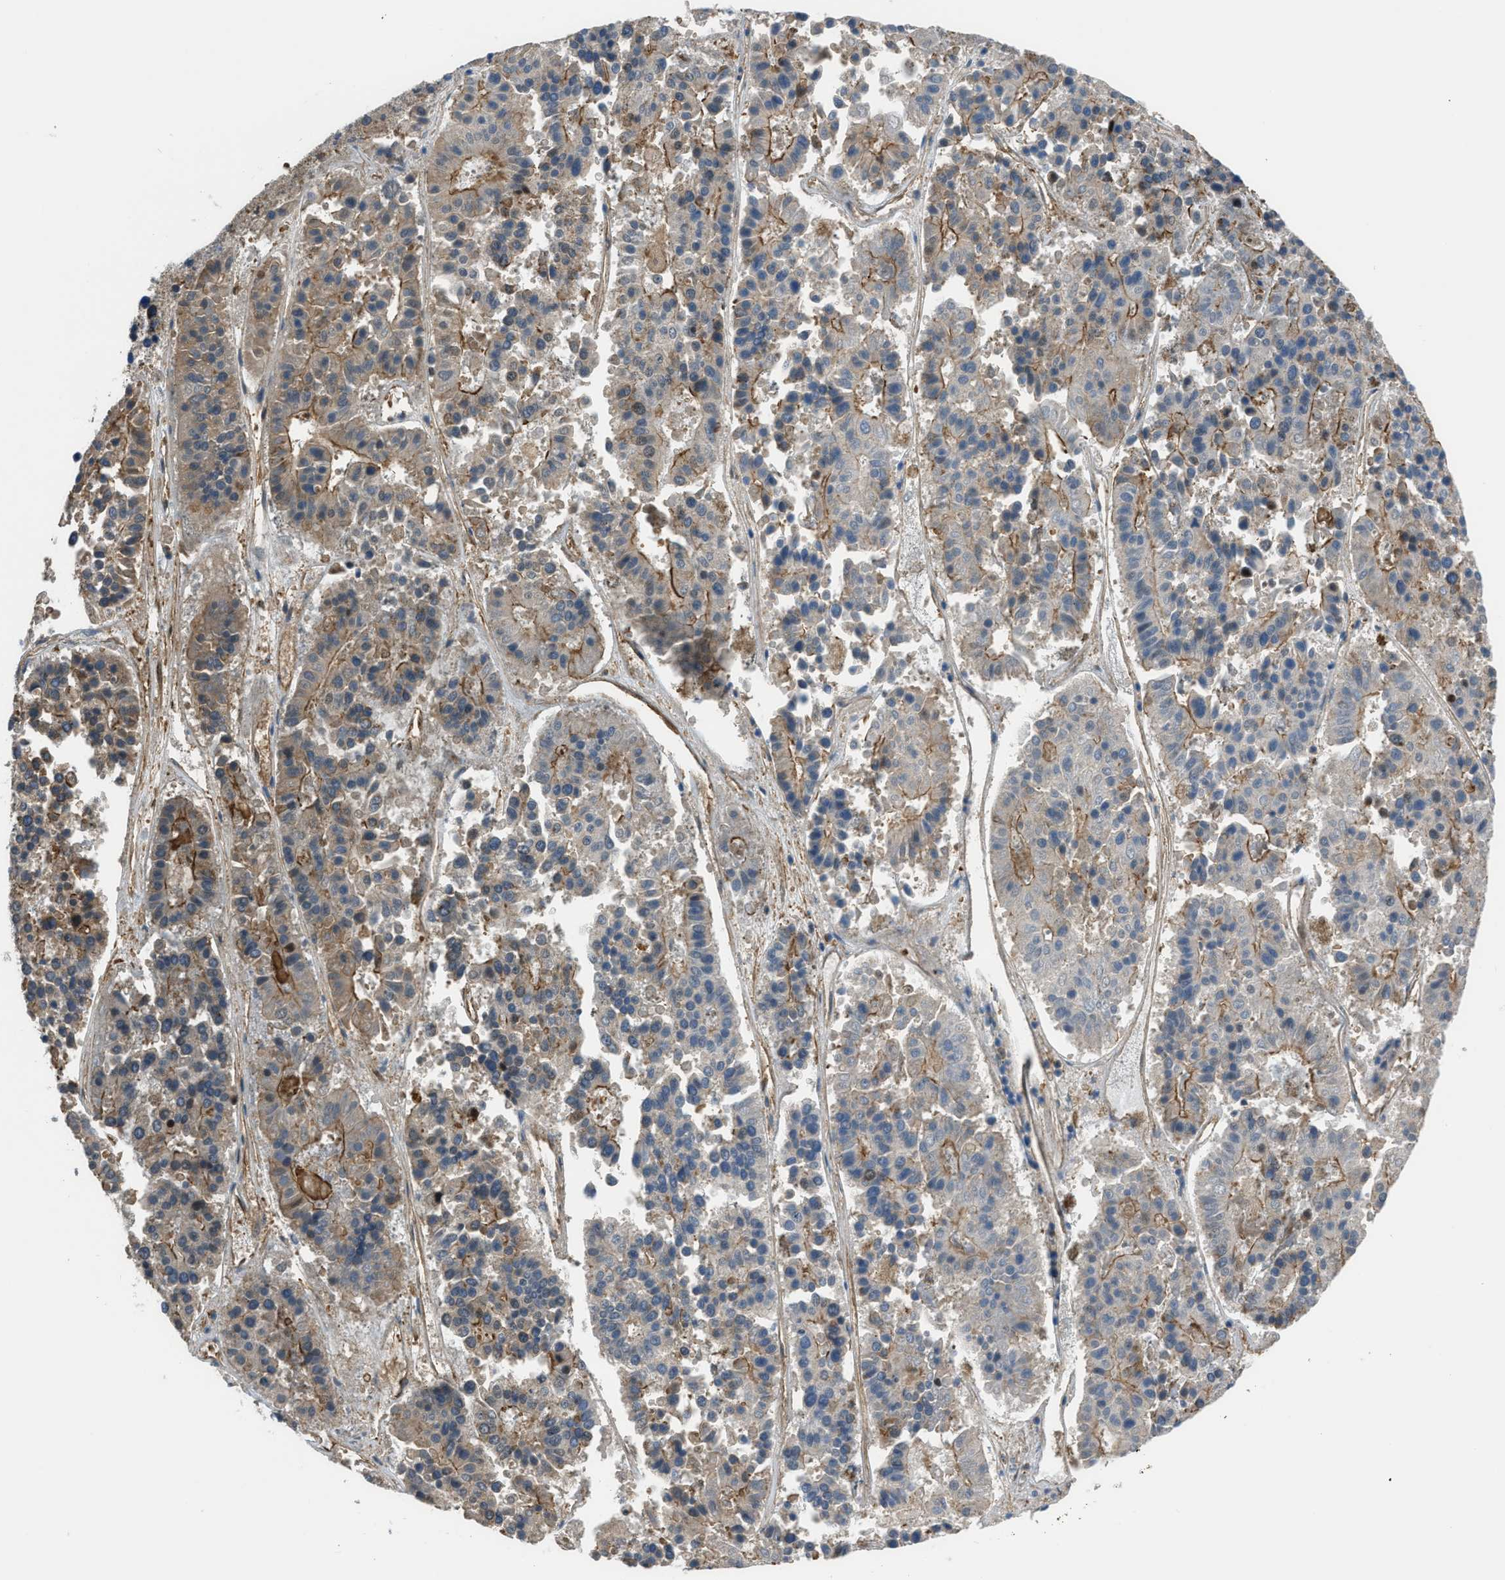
{"staining": {"intensity": "moderate", "quantity": ">75%", "location": "cytoplasmic/membranous"}, "tissue": "pancreatic cancer", "cell_type": "Tumor cells", "image_type": "cancer", "snomed": [{"axis": "morphology", "description": "Adenocarcinoma, NOS"}, {"axis": "topography", "description": "Pancreas"}], "caption": "The photomicrograph demonstrates staining of pancreatic cancer (adenocarcinoma), revealing moderate cytoplasmic/membranous protein positivity (brown color) within tumor cells.", "gene": "ETFB", "patient": {"sex": "male", "age": 50}}